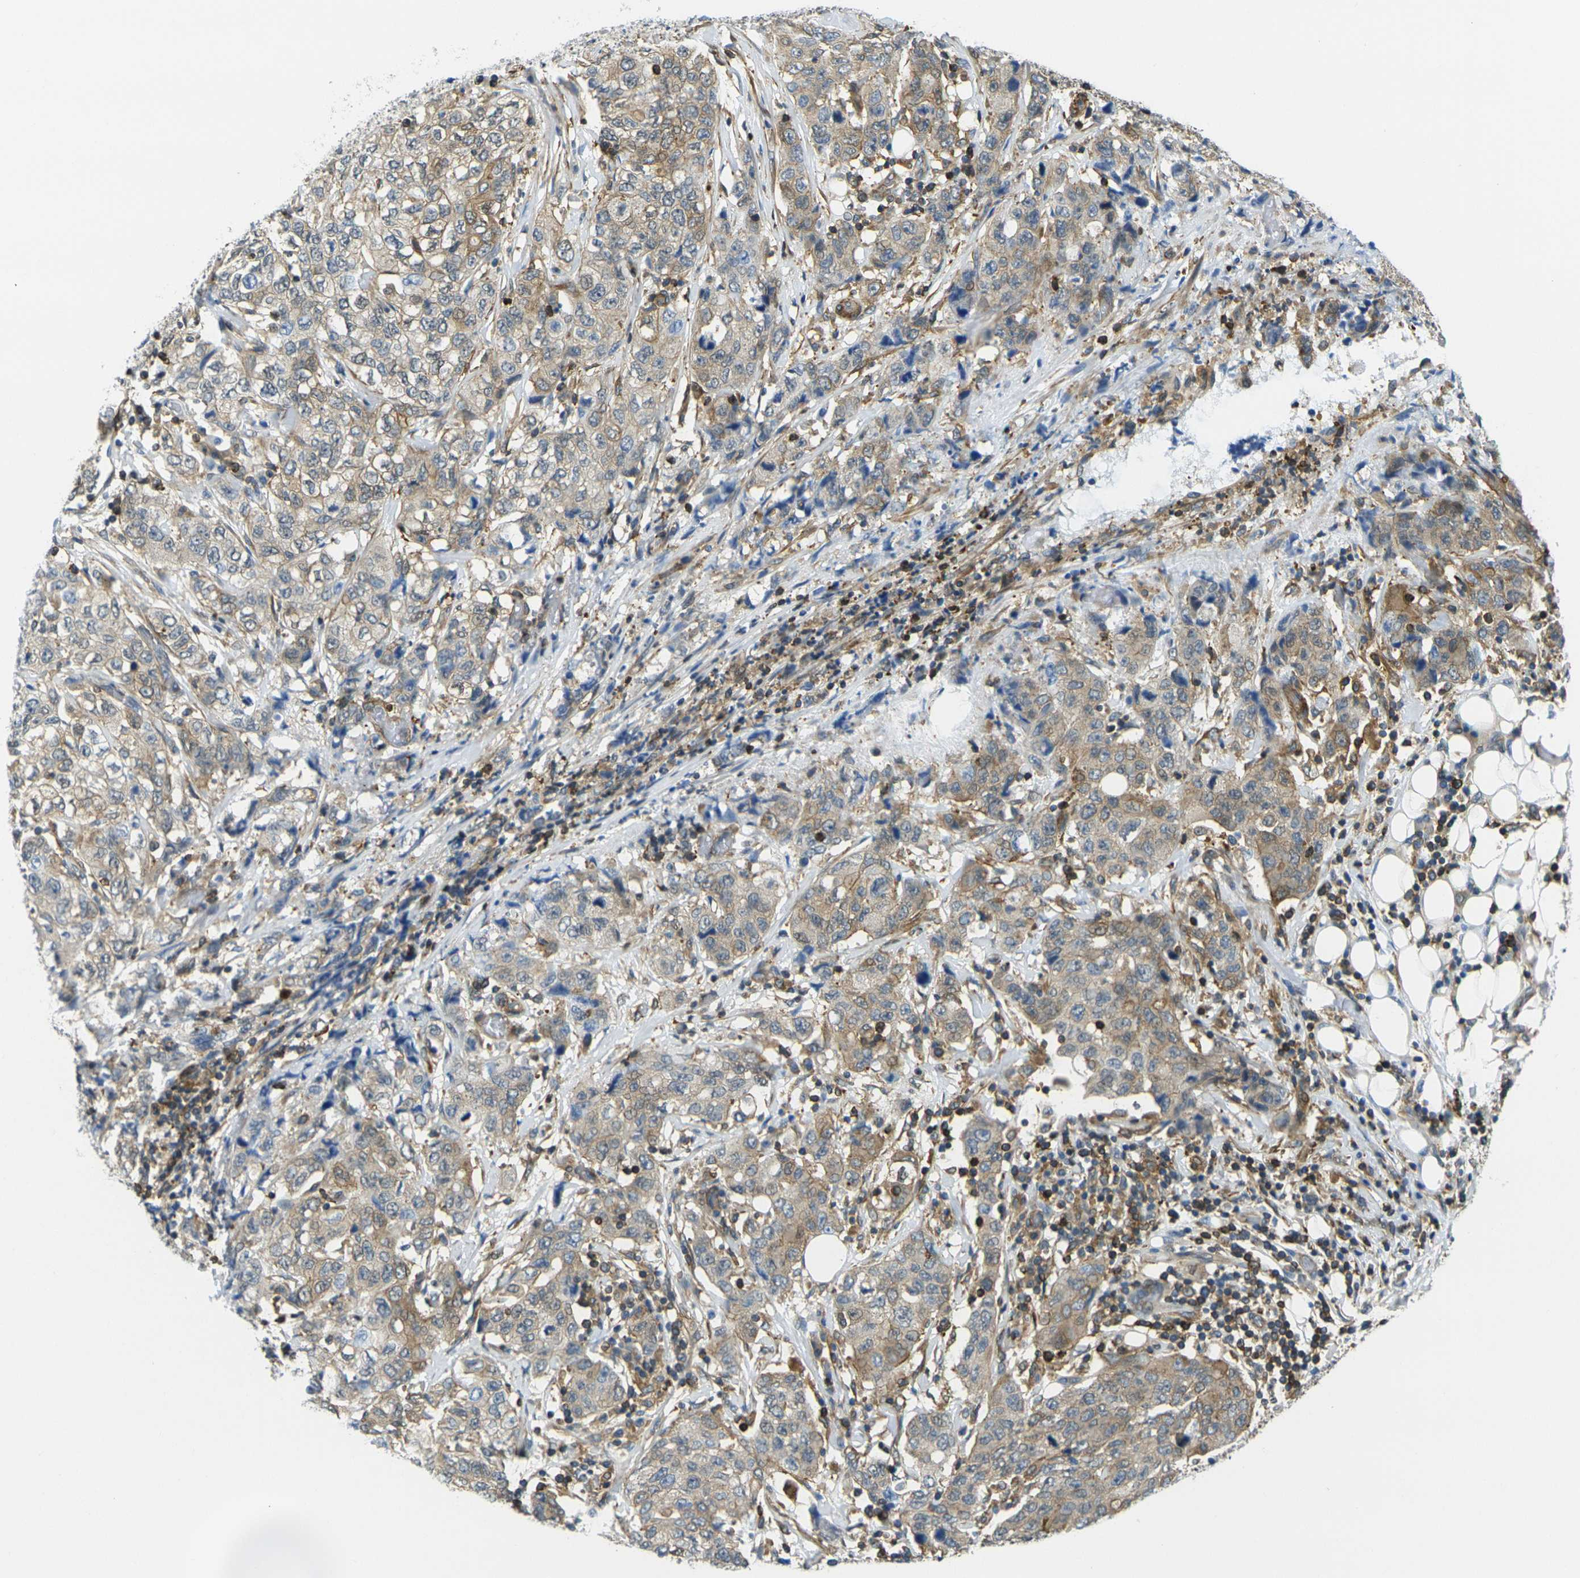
{"staining": {"intensity": "weak", "quantity": ">75%", "location": "cytoplasmic/membranous"}, "tissue": "stomach cancer", "cell_type": "Tumor cells", "image_type": "cancer", "snomed": [{"axis": "morphology", "description": "Adenocarcinoma, NOS"}, {"axis": "topography", "description": "Stomach"}], "caption": "Stomach cancer stained with DAB IHC displays low levels of weak cytoplasmic/membranous positivity in approximately >75% of tumor cells.", "gene": "LASP1", "patient": {"sex": "male", "age": 48}}